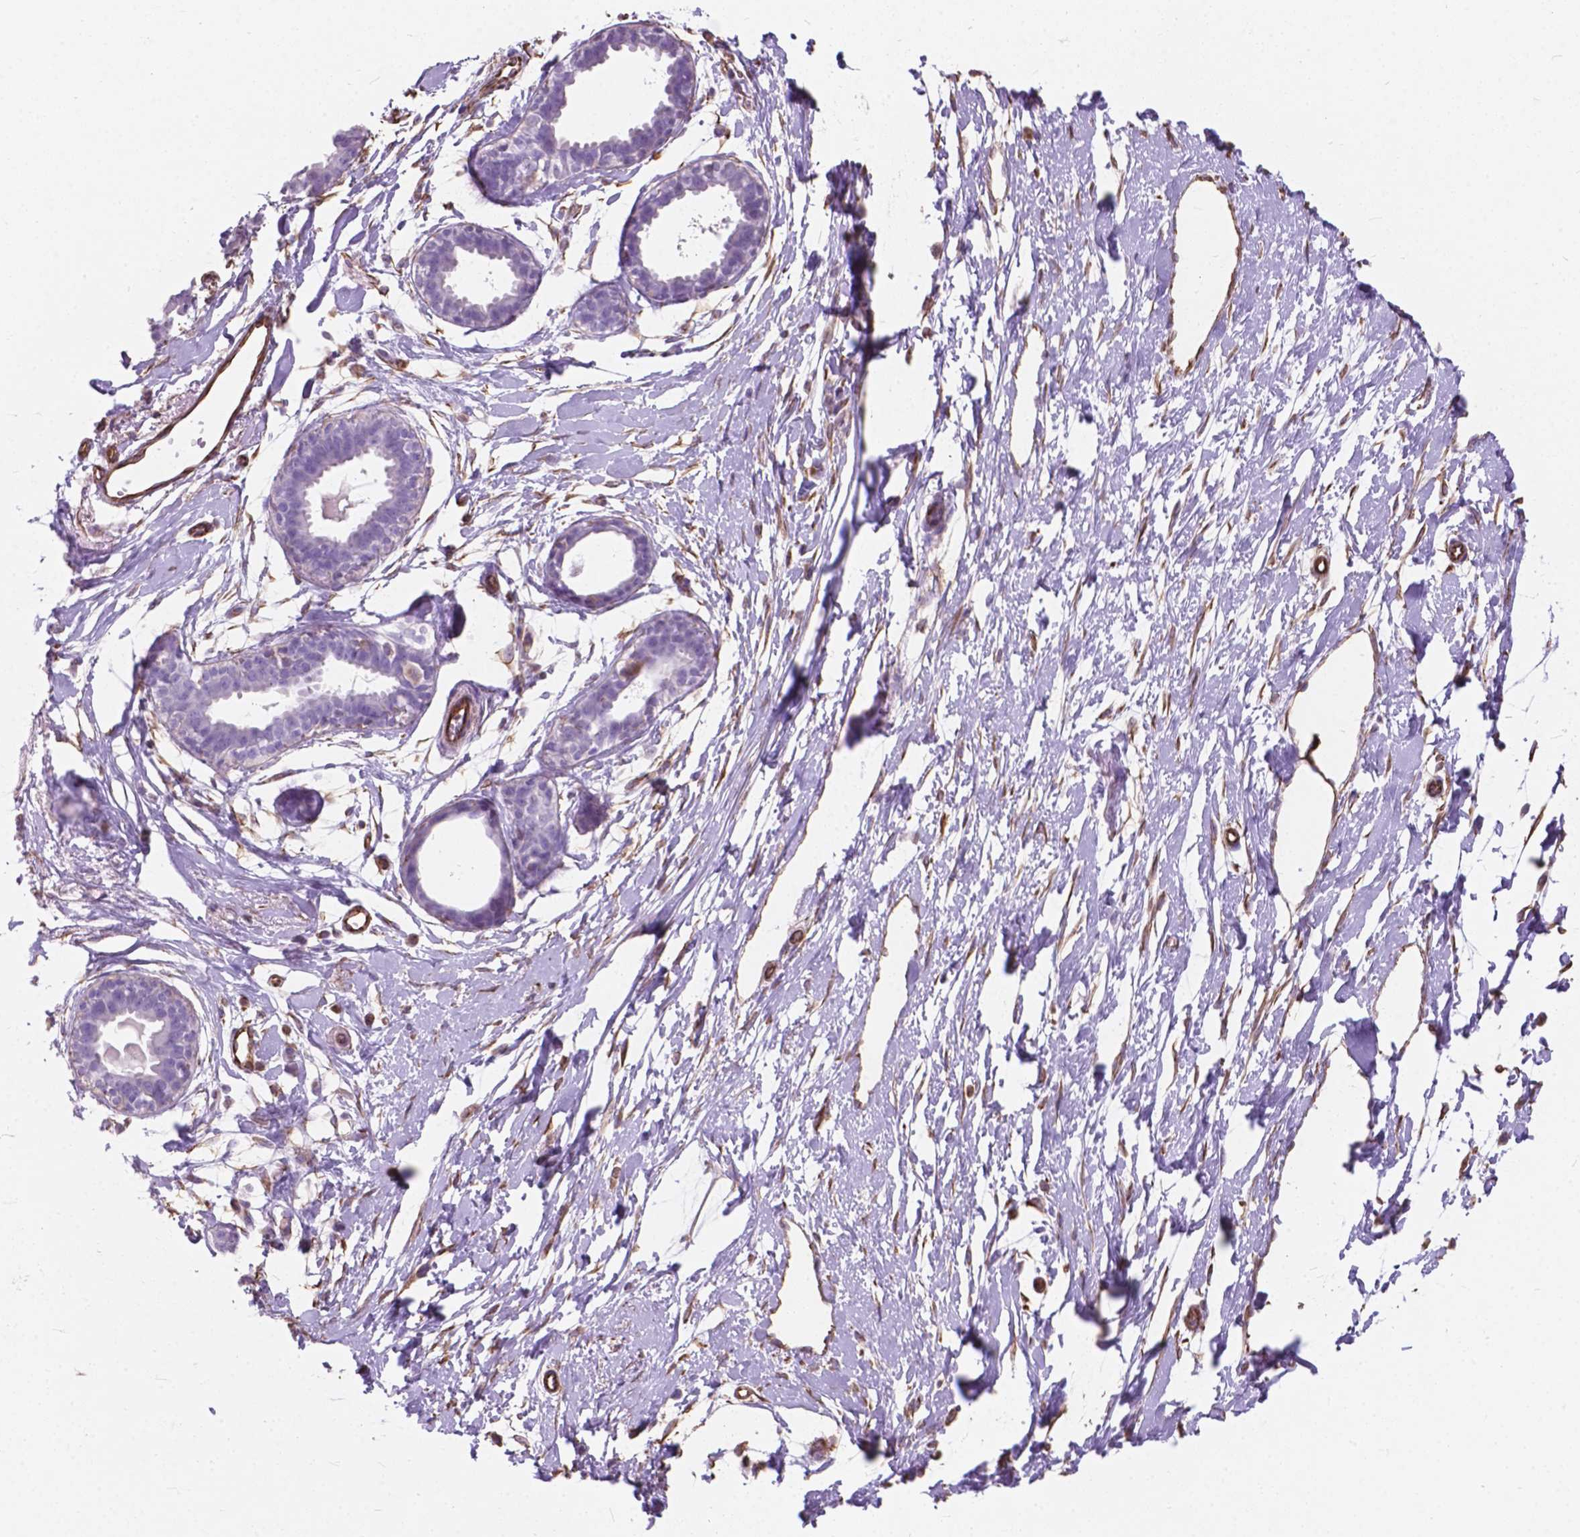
{"staining": {"intensity": "moderate", "quantity": "<25%", "location": "cytoplasmic/membranous"}, "tissue": "breast", "cell_type": "Adipocytes", "image_type": "normal", "snomed": [{"axis": "morphology", "description": "Normal tissue, NOS"}, {"axis": "topography", "description": "Breast"}], "caption": "Protein staining by immunohistochemistry (IHC) shows moderate cytoplasmic/membranous expression in about <25% of adipocytes in unremarkable breast. (Brightfield microscopy of DAB IHC at high magnification).", "gene": "AMOT", "patient": {"sex": "female", "age": 49}}